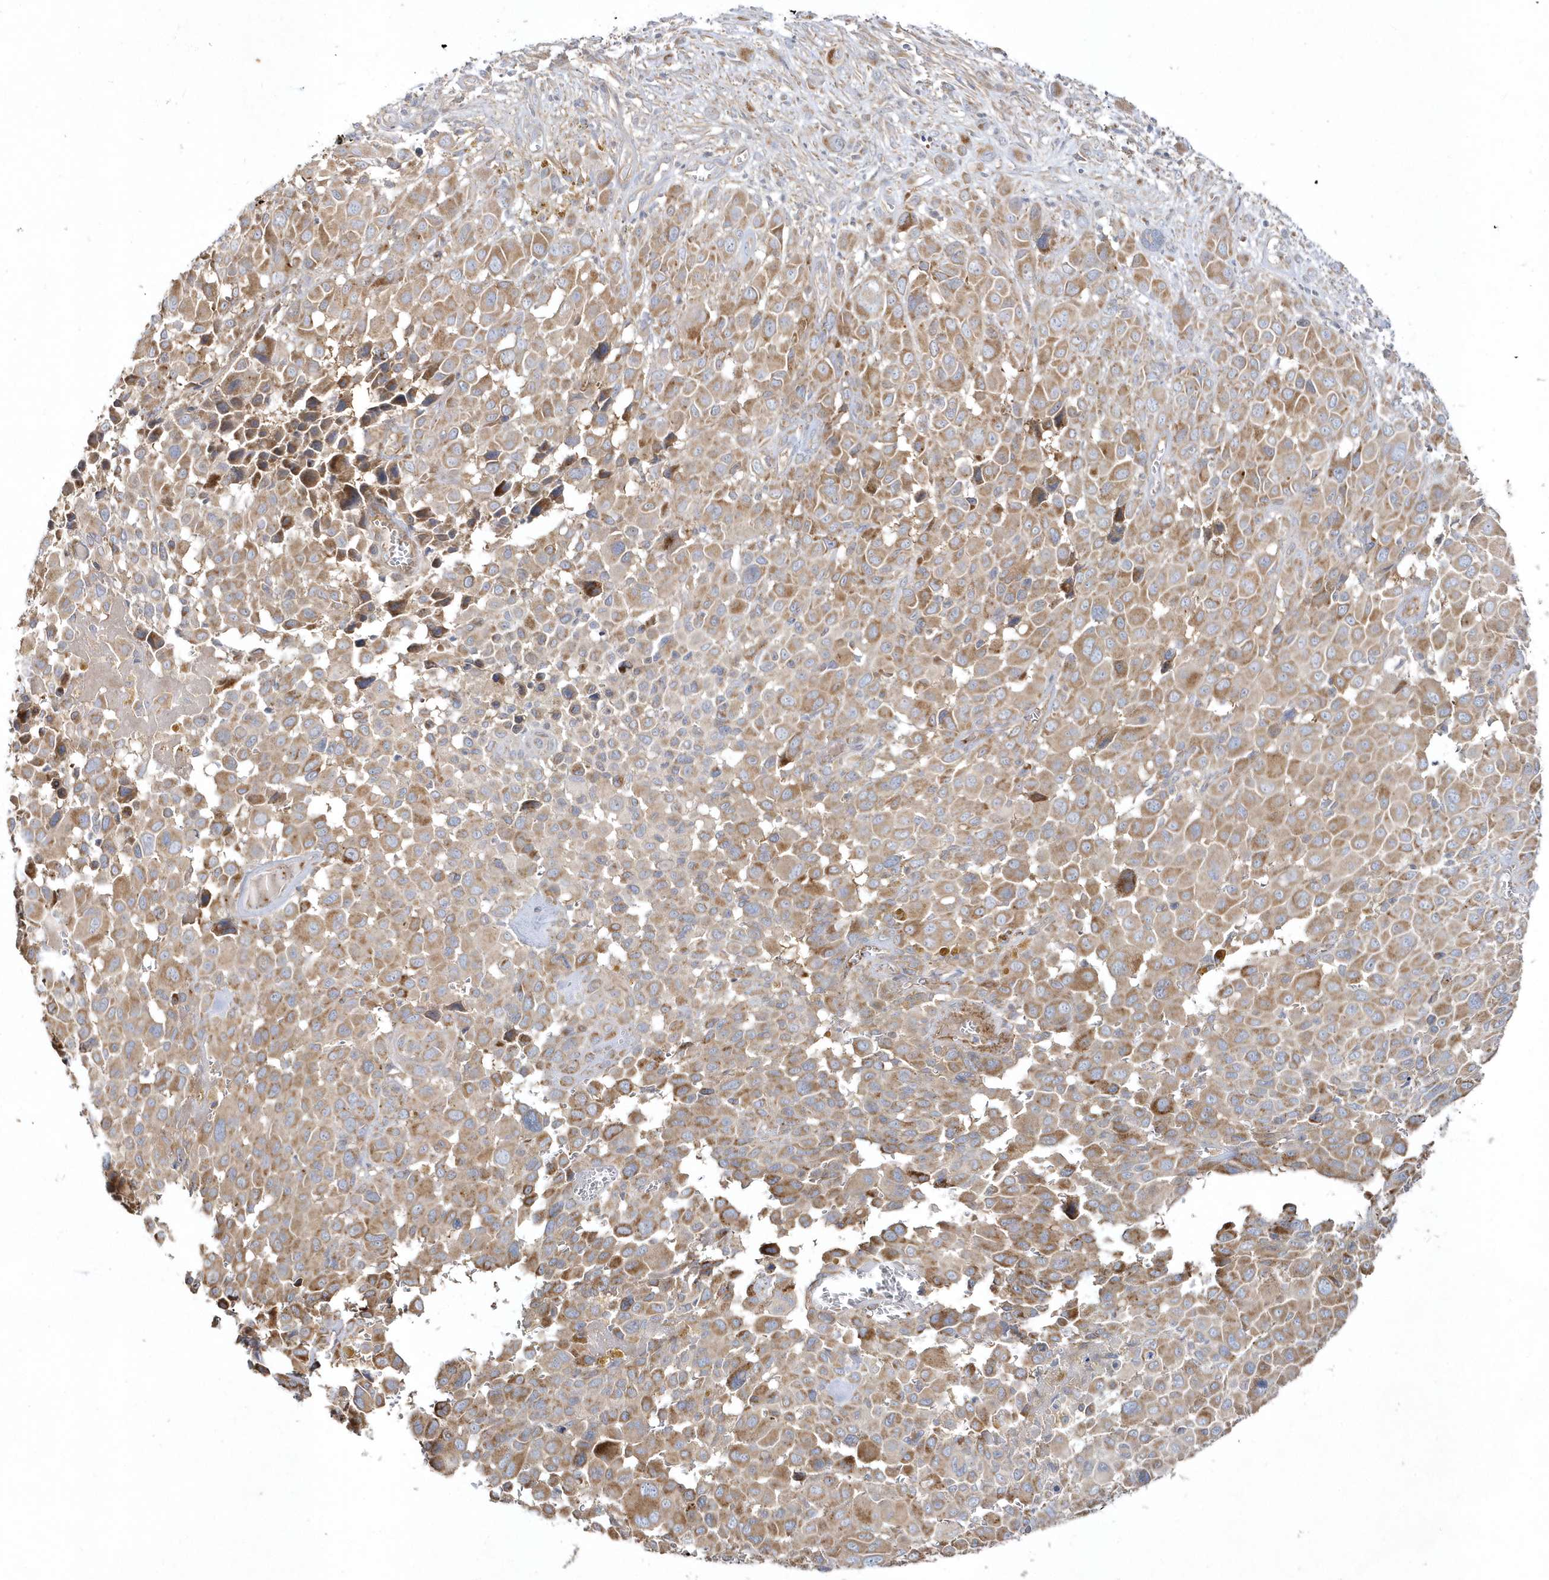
{"staining": {"intensity": "moderate", "quantity": ">75%", "location": "cytoplasmic/membranous"}, "tissue": "melanoma", "cell_type": "Tumor cells", "image_type": "cancer", "snomed": [{"axis": "morphology", "description": "Malignant melanoma, NOS"}, {"axis": "topography", "description": "Skin of trunk"}], "caption": "Immunohistochemistry (IHC) staining of malignant melanoma, which shows medium levels of moderate cytoplasmic/membranous expression in approximately >75% of tumor cells indicating moderate cytoplasmic/membranous protein staining. The staining was performed using DAB (brown) for protein detection and nuclei were counterstained in hematoxylin (blue).", "gene": "LEXM", "patient": {"sex": "male", "age": 71}}